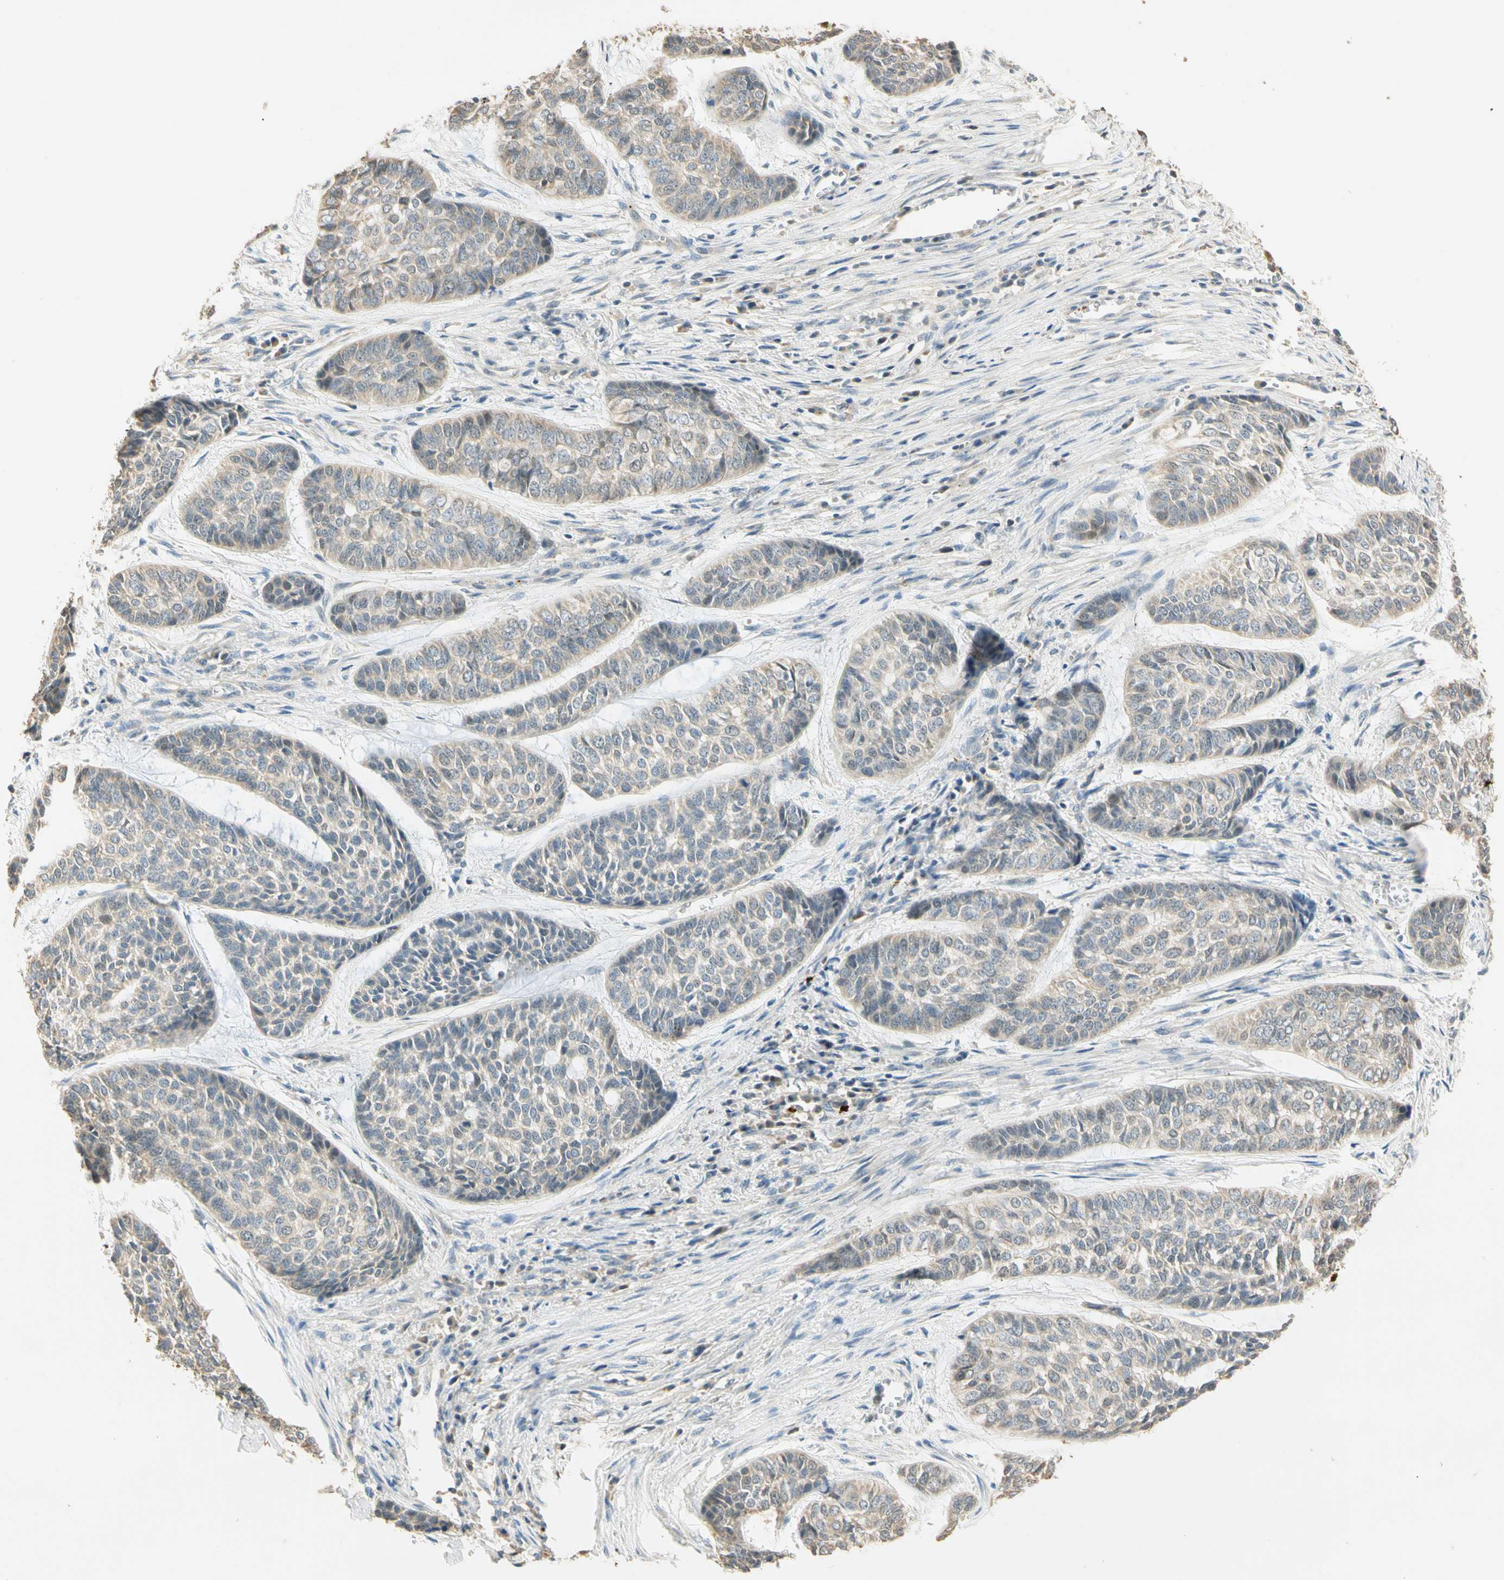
{"staining": {"intensity": "weak", "quantity": "<25%", "location": "cytoplasmic/membranous"}, "tissue": "skin cancer", "cell_type": "Tumor cells", "image_type": "cancer", "snomed": [{"axis": "morphology", "description": "Basal cell carcinoma"}, {"axis": "topography", "description": "Skin"}], "caption": "DAB (3,3'-diaminobenzidine) immunohistochemical staining of human basal cell carcinoma (skin) demonstrates no significant positivity in tumor cells.", "gene": "RAD18", "patient": {"sex": "female", "age": 64}}